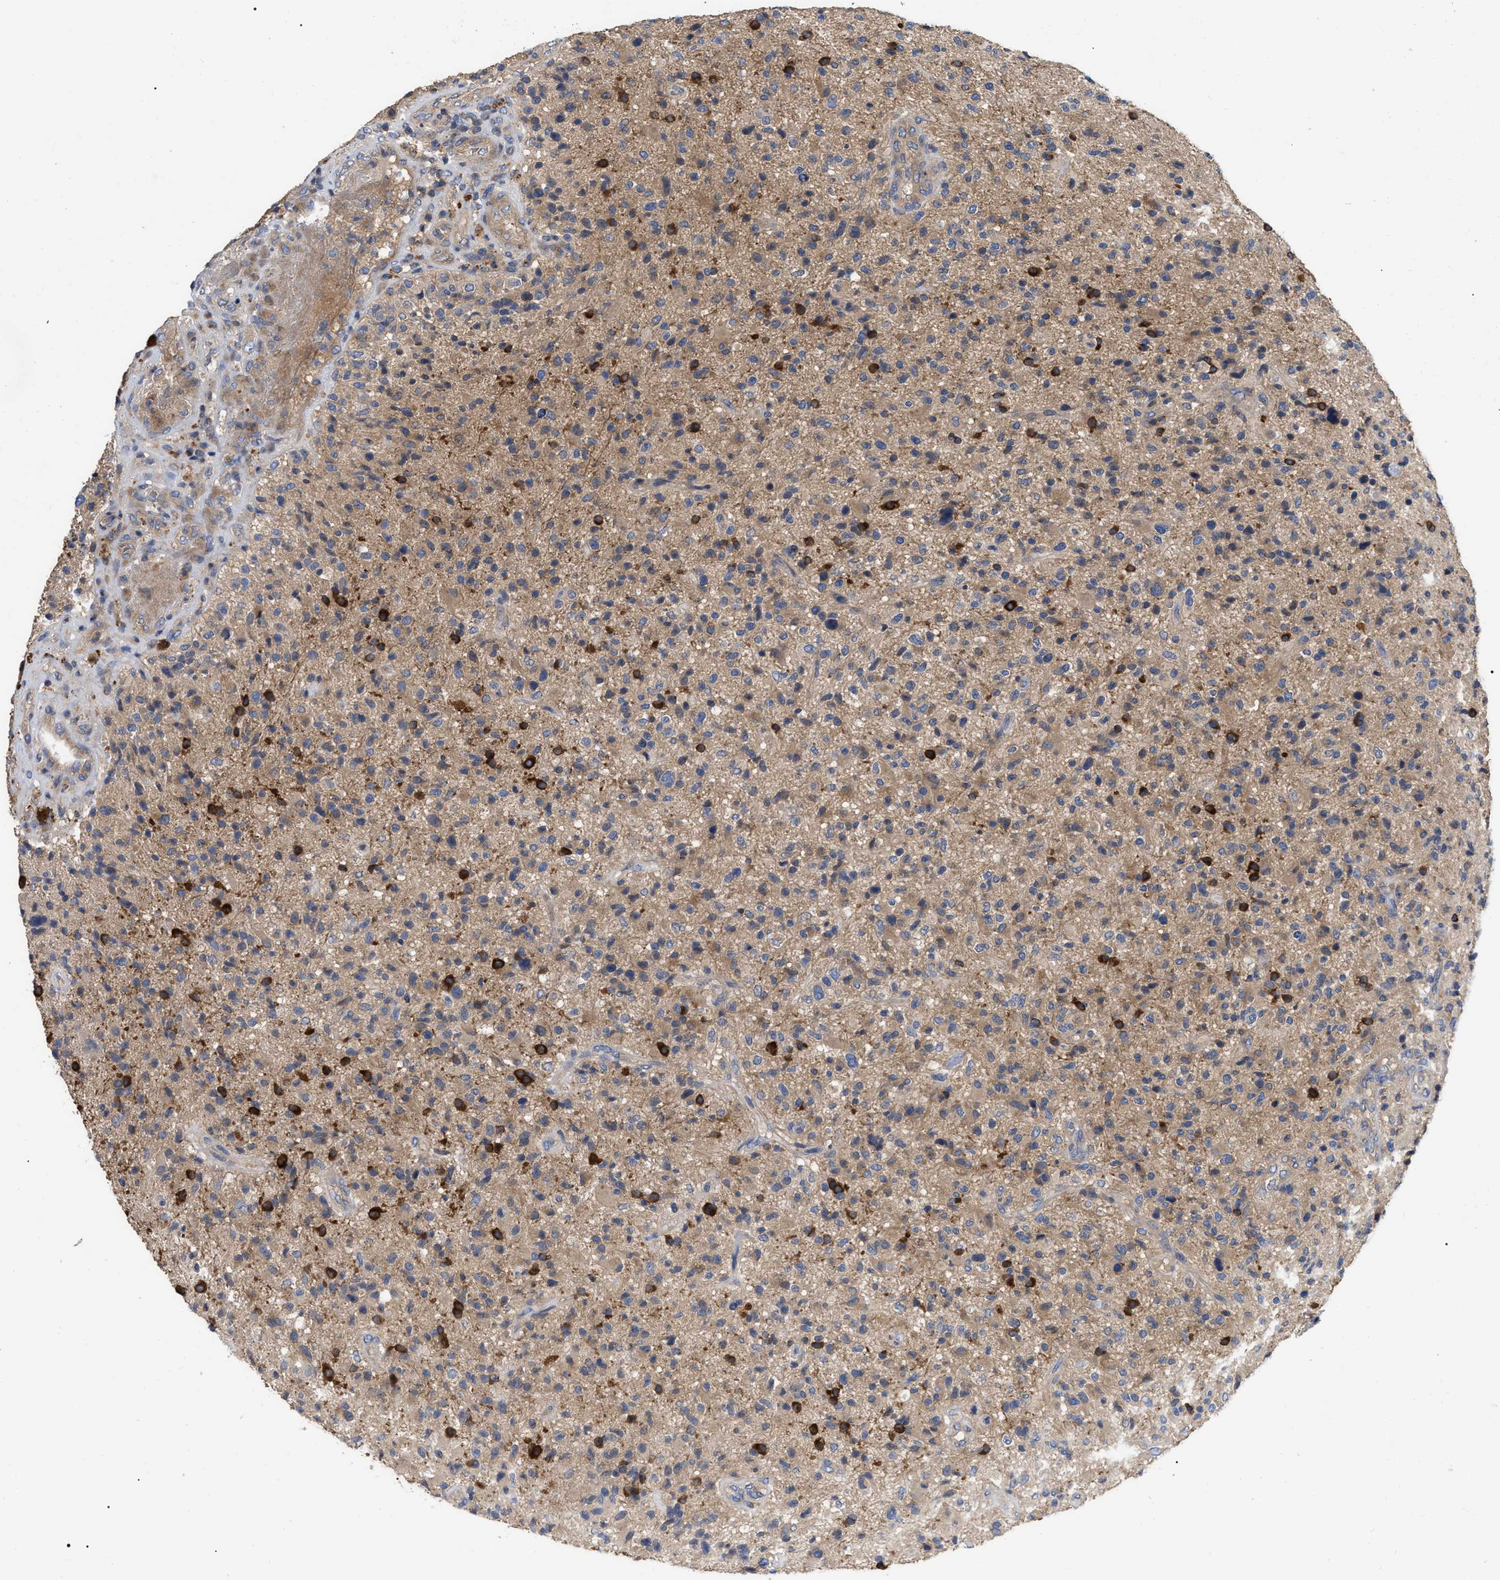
{"staining": {"intensity": "strong", "quantity": "<25%", "location": "cytoplasmic/membranous"}, "tissue": "glioma", "cell_type": "Tumor cells", "image_type": "cancer", "snomed": [{"axis": "morphology", "description": "Glioma, malignant, High grade"}, {"axis": "topography", "description": "Brain"}], "caption": "High-magnification brightfield microscopy of malignant glioma (high-grade) stained with DAB (3,3'-diaminobenzidine) (brown) and counterstained with hematoxylin (blue). tumor cells exhibit strong cytoplasmic/membranous expression is seen in about<25% of cells. (DAB IHC, brown staining for protein, blue staining for nuclei).", "gene": "RAP1GDS1", "patient": {"sex": "male", "age": 72}}